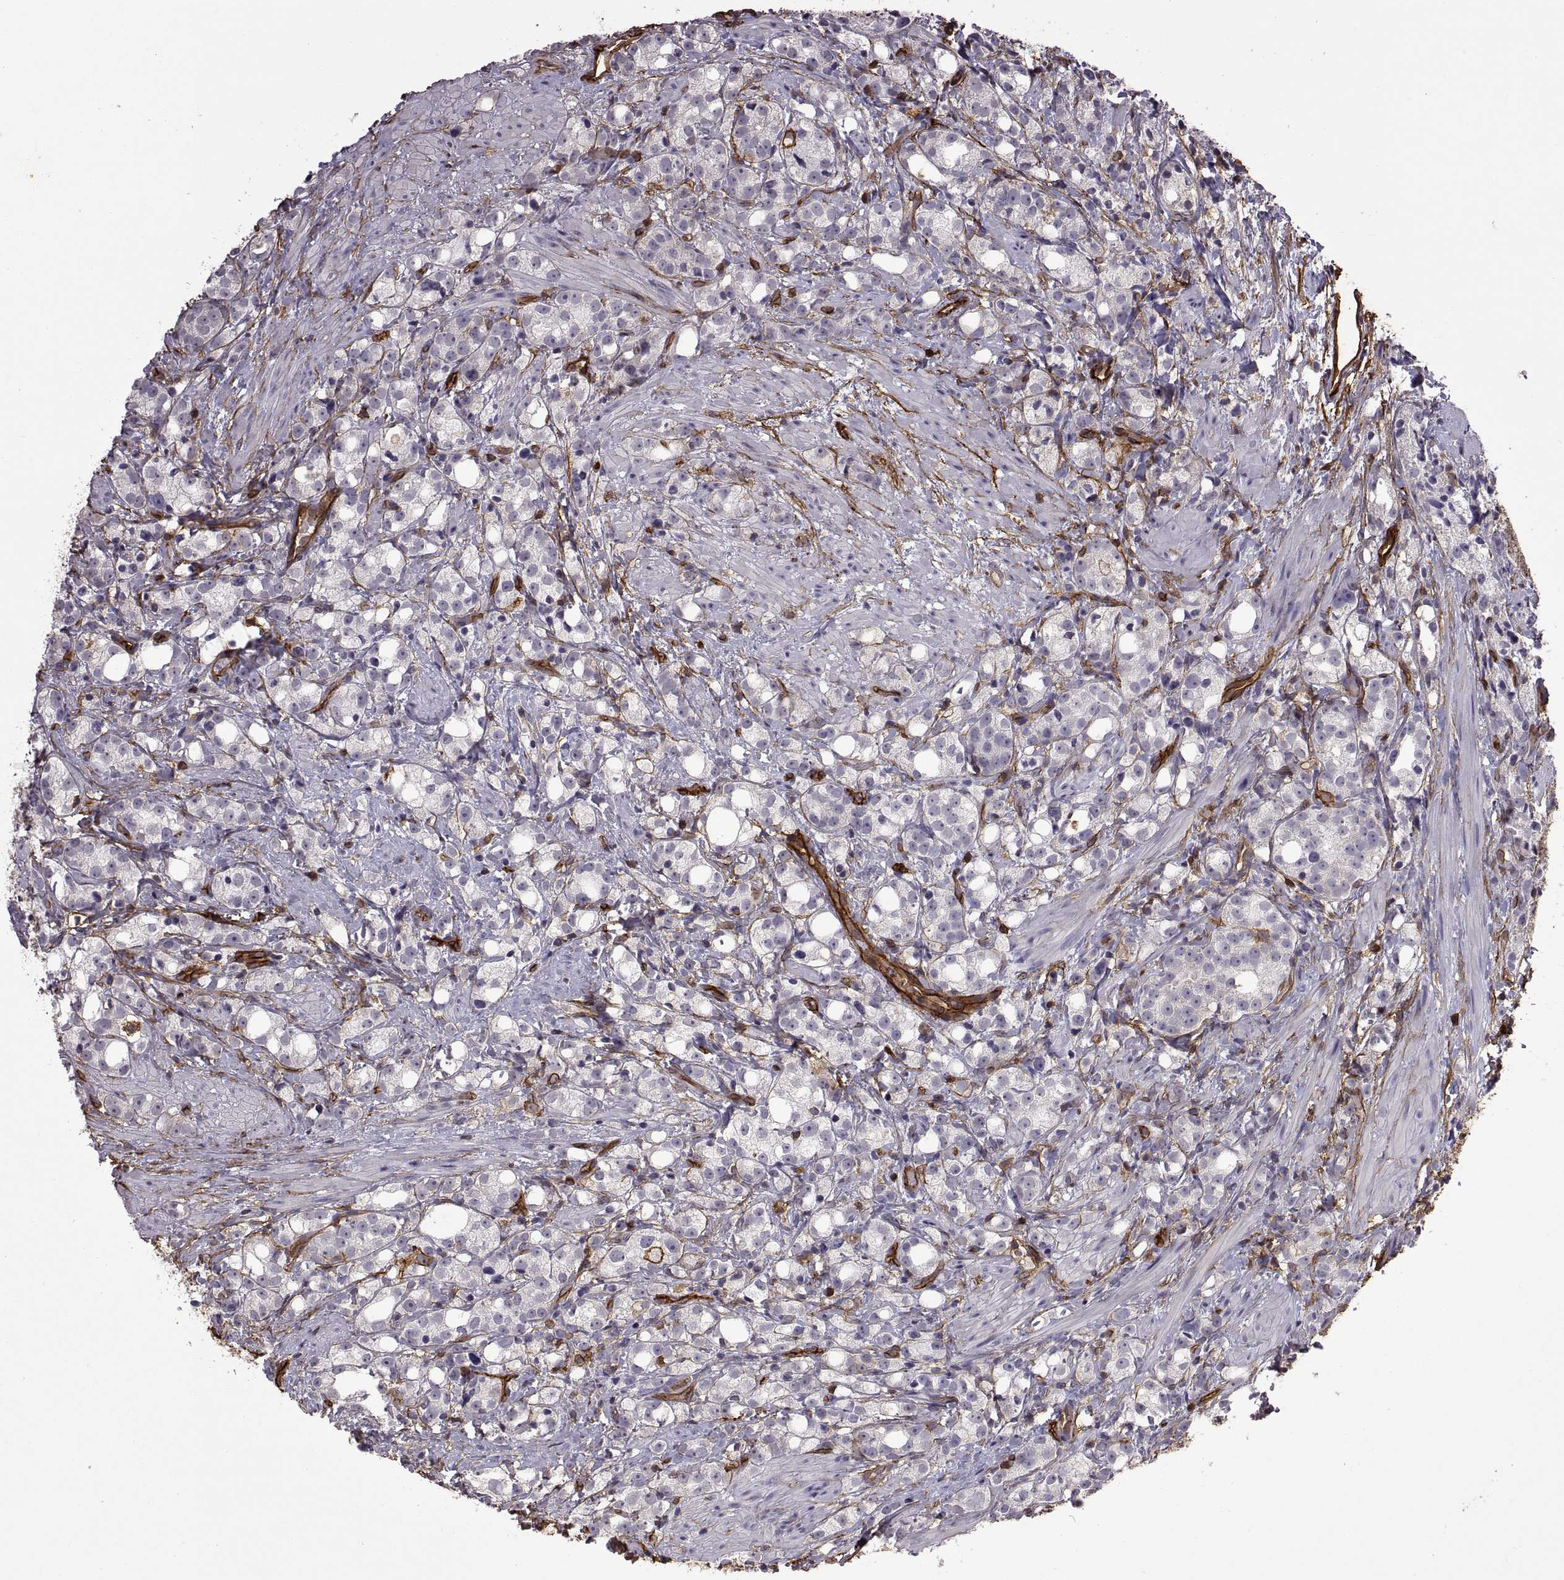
{"staining": {"intensity": "strong", "quantity": "<25%", "location": "cytoplasmic/membranous"}, "tissue": "prostate cancer", "cell_type": "Tumor cells", "image_type": "cancer", "snomed": [{"axis": "morphology", "description": "Adenocarcinoma, High grade"}, {"axis": "topography", "description": "Prostate"}], "caption": "Tumor cells show medium levels of strong cytoplasmic/membranous positivity in about <25% of cells in prostate cancer (adenocarcinoma (high-grade)). Immunohistochemistry (ihc) stains the protein of interest in brown and the nuclei are stained blue.", "gene": "S100A10", "patient": {"sex": "male", "age": 53}}